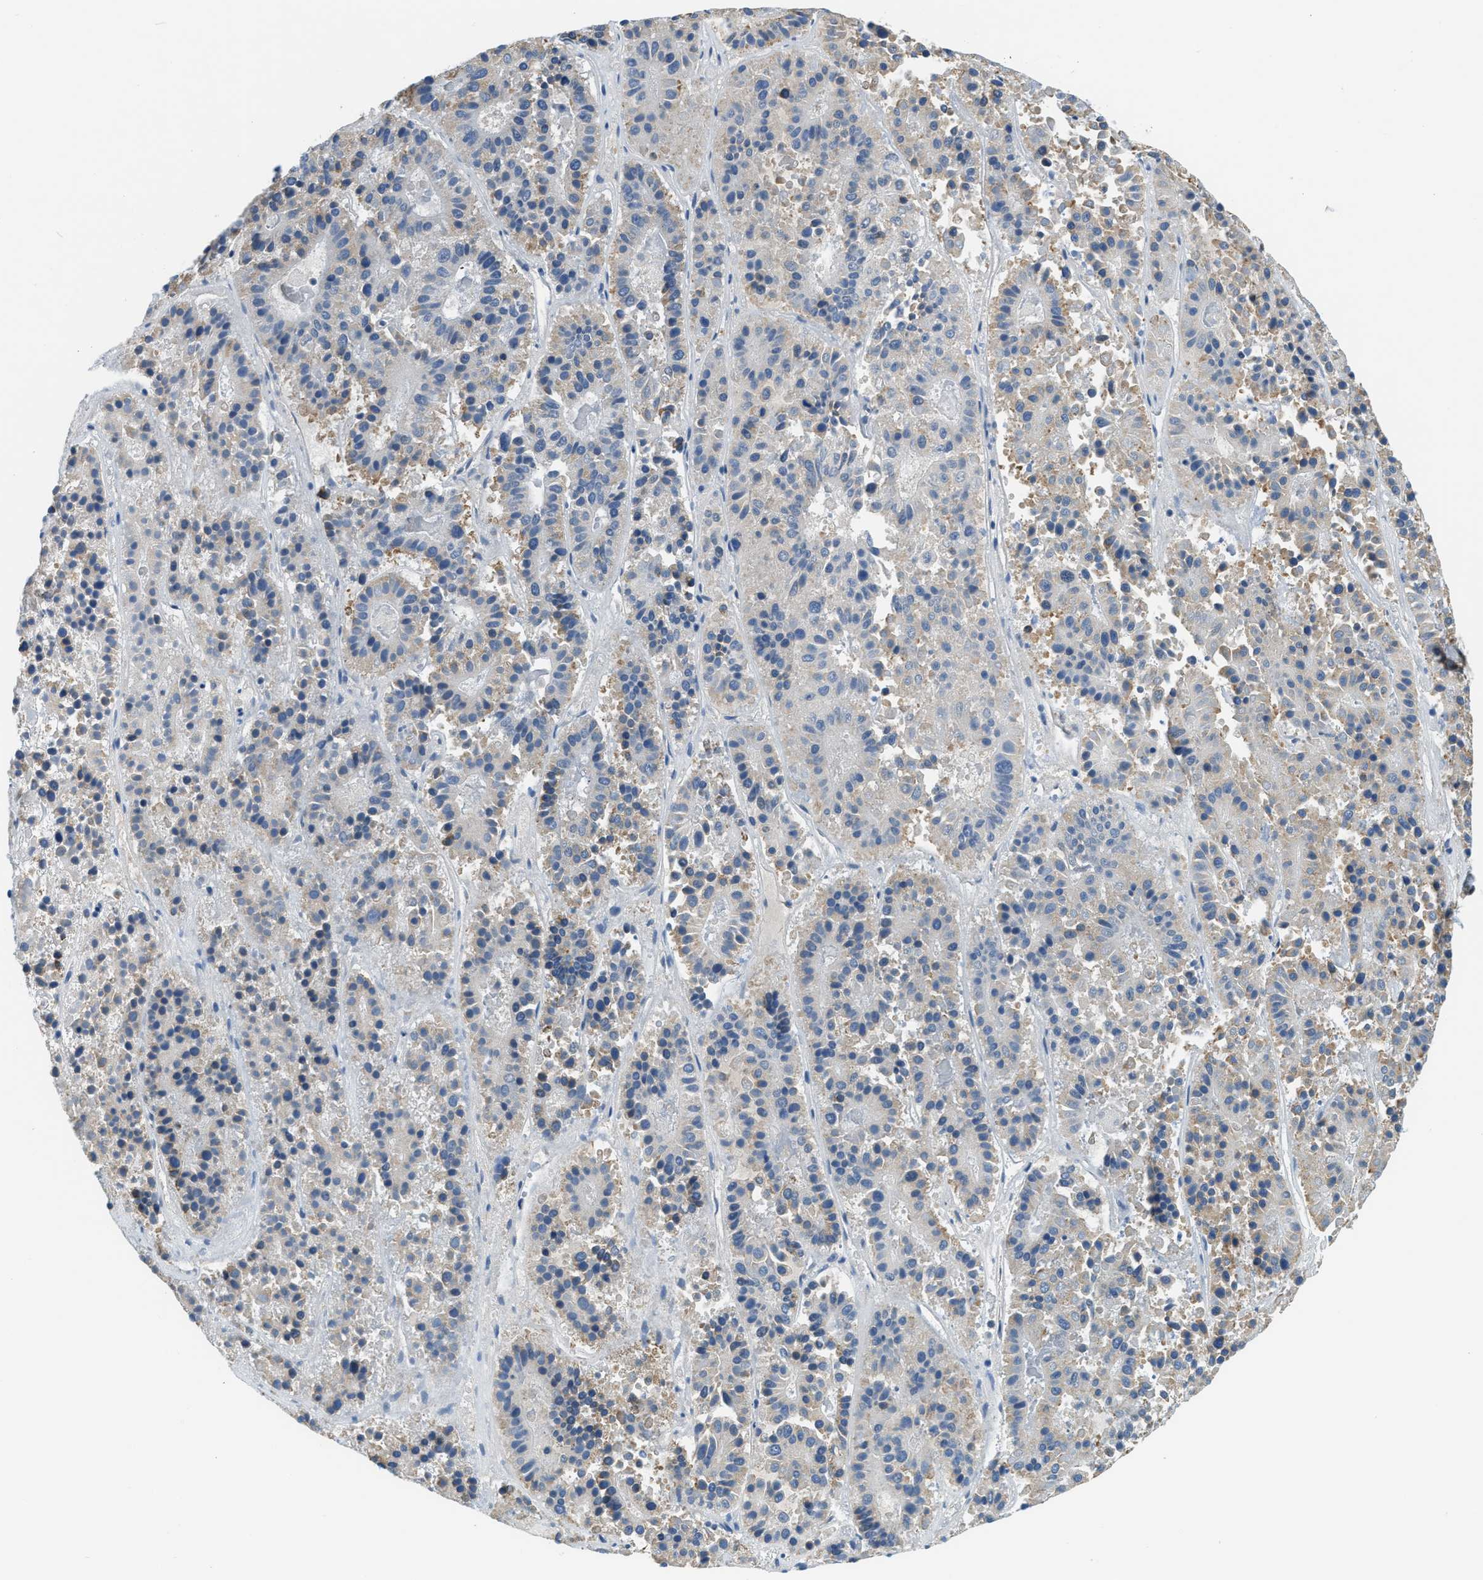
{"staining": {"intensity": "moderate", "quantity": "<25%", "location": "cytoplasmic/membranous"}, "tissue": "pancreatic cancer", "cell_type": "Tumor cells", "image_type": "cancer", "snomed": [{"axis": "morphology", "description": "Adenocarcinoma, NOS"}, {"axis": "topography", "description": "Pancreas"}], "caption": "An immunohistochemistry (IHC) photomicrograph of neoplastic tissue is shown. Protein staining in brown shows moderate cytoplasmic/membranous positivity in pancreatic adenocarcinoma within tumor cells. The staining was performed using DAB to visualize the protein expression in brown, while the nuclei were stained in blue with hematoxylin (Magnification: 20x).", "gene": "STARD3NL", "patient": {"sex": "male", "age": 50}}